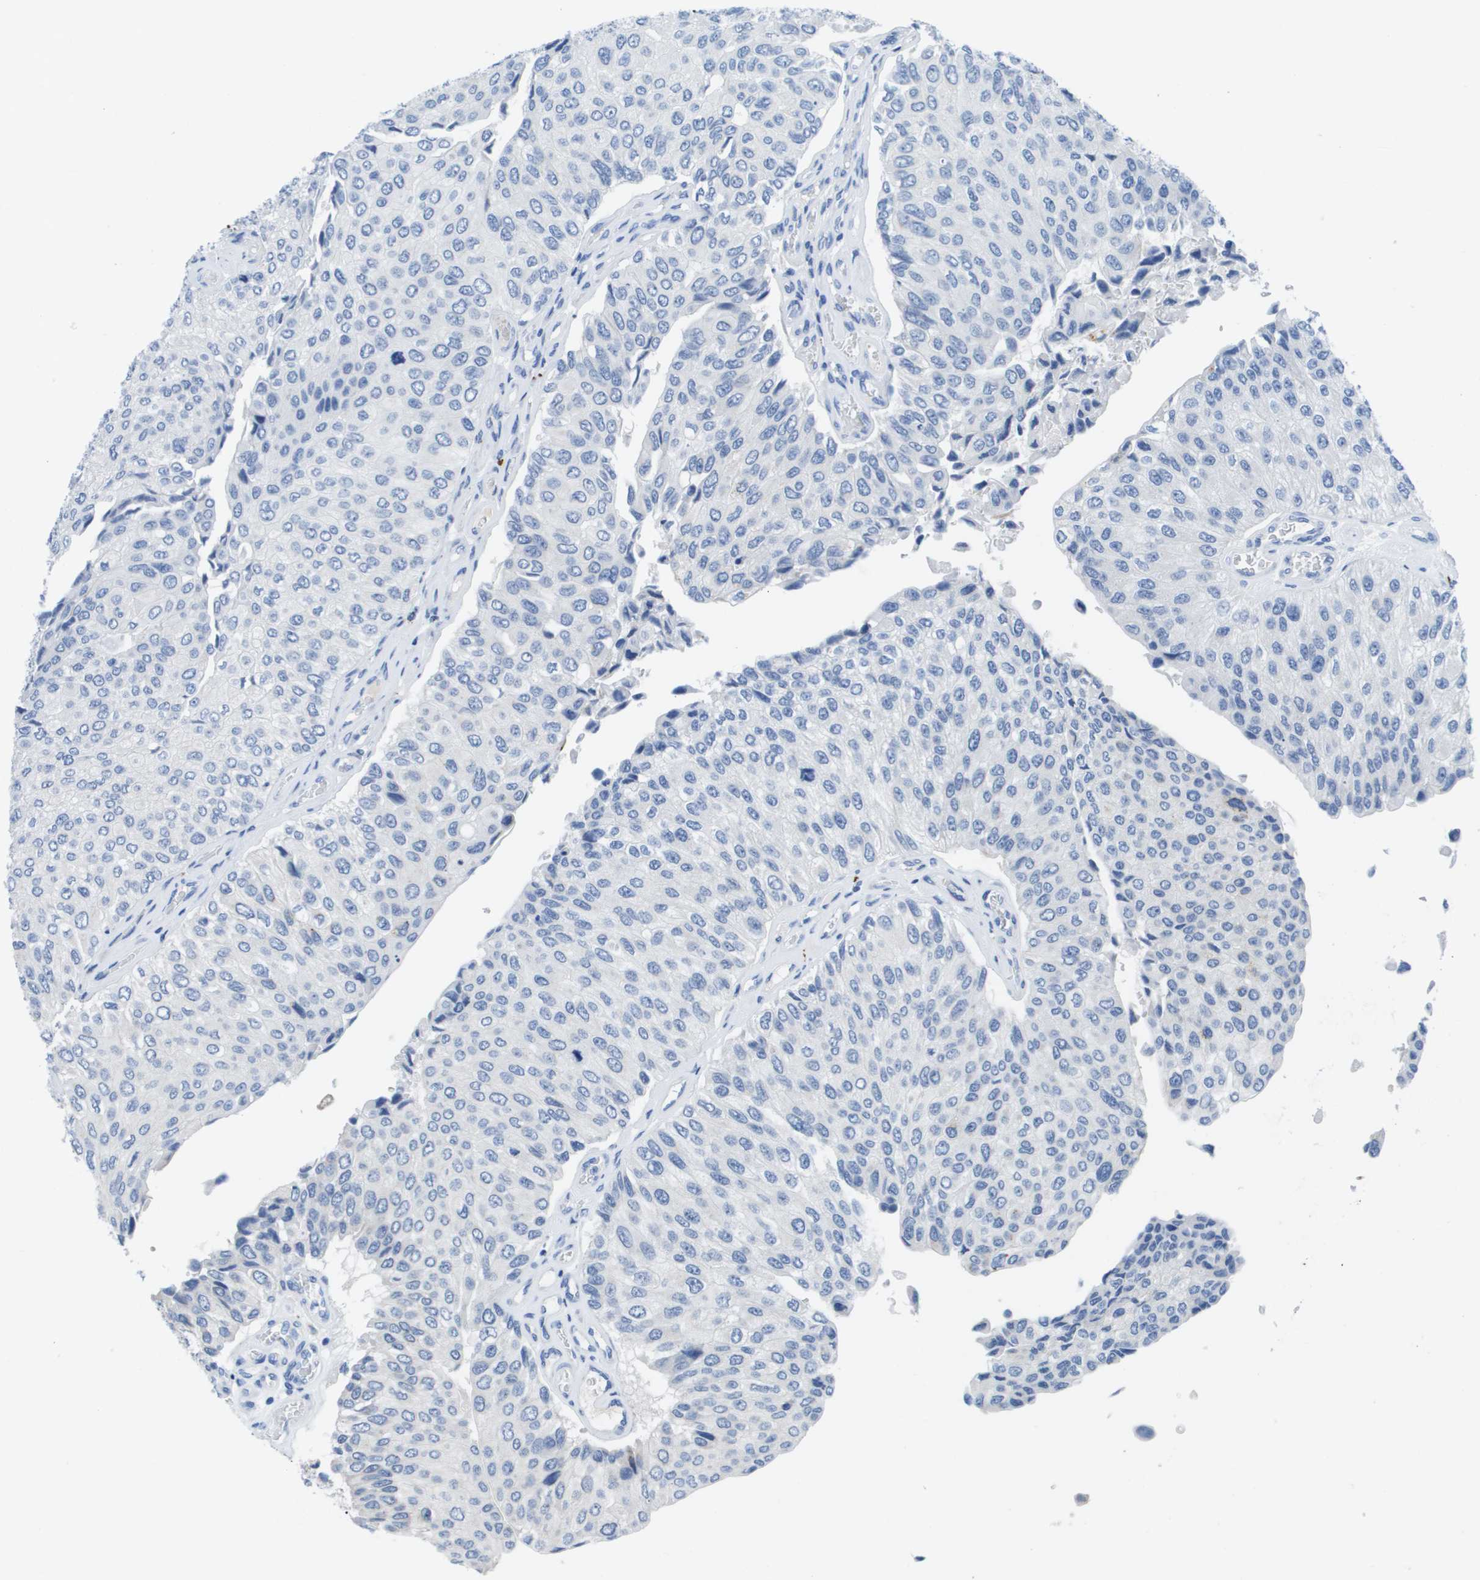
{"staining": {"intensity": "negative", "quantity": "none", "location": "none"}, "tissue": "urothelial cancer", "cell_type": "Tumor cells", "image_type": "cancer", "snomed": [{"axis": "morphology", "description": "Urothelial carcinoma, High grade"}, {"axis": "topography", "description": "Kidney"}, {"axis": "topography", "description": "Urinary bladder"}], "caption": "Histopathology image shows no significant protein staining in tumor cells of urothelial cancer.", "gene": "MS4A1", "patient": {"sex": "male", "age": 77}}